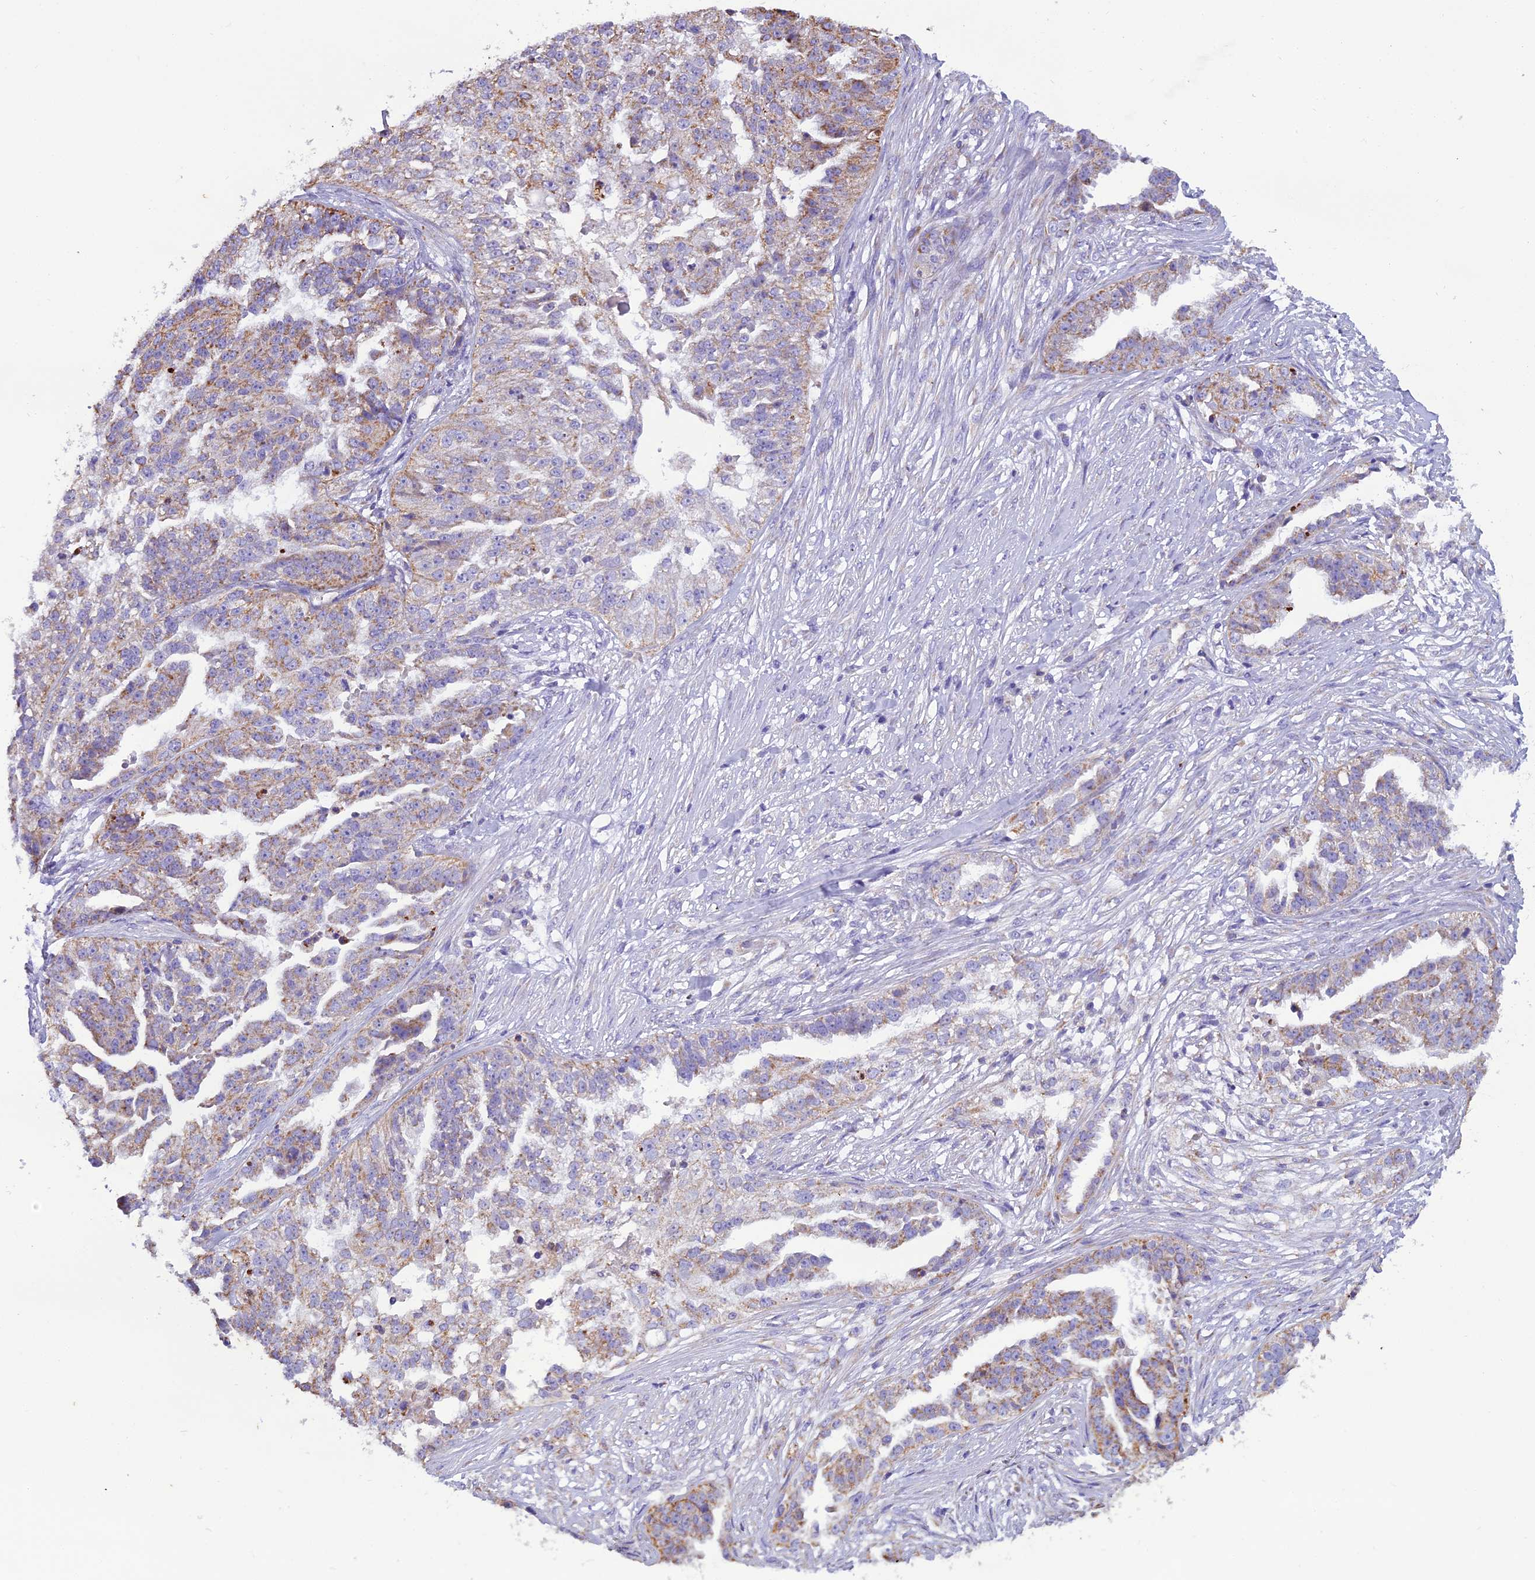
{"staining": {"intensity": "moderate", "quantity": "25%-75%", "location": "cytoplasmic/membranous"}, "tissue": "ovarian cancer", "cell_type": "Tumor cells", "image_type": "cancer", "snomed": [{"axis": "morphology", "description": "Cystadenocarcinoma, serous, NOS"}, {"axis": "topography", "description": "Ovary"}], "caption": "High-magnification brightfield microscopy of ovarian serous cystadenocarcinoma stained with DAB (3,3'-diaminobenzidine) (brown) and counterstained with hematoxylin (blue). tumor cells exhibit moderate cytoplasmic/membranous expression is identified in about25%-75% of cells. (DAB = brown stain, brightfield microscopy at high magnification).", "gene": "GPD1", "patient": {"sex": "female", "age": 58}}